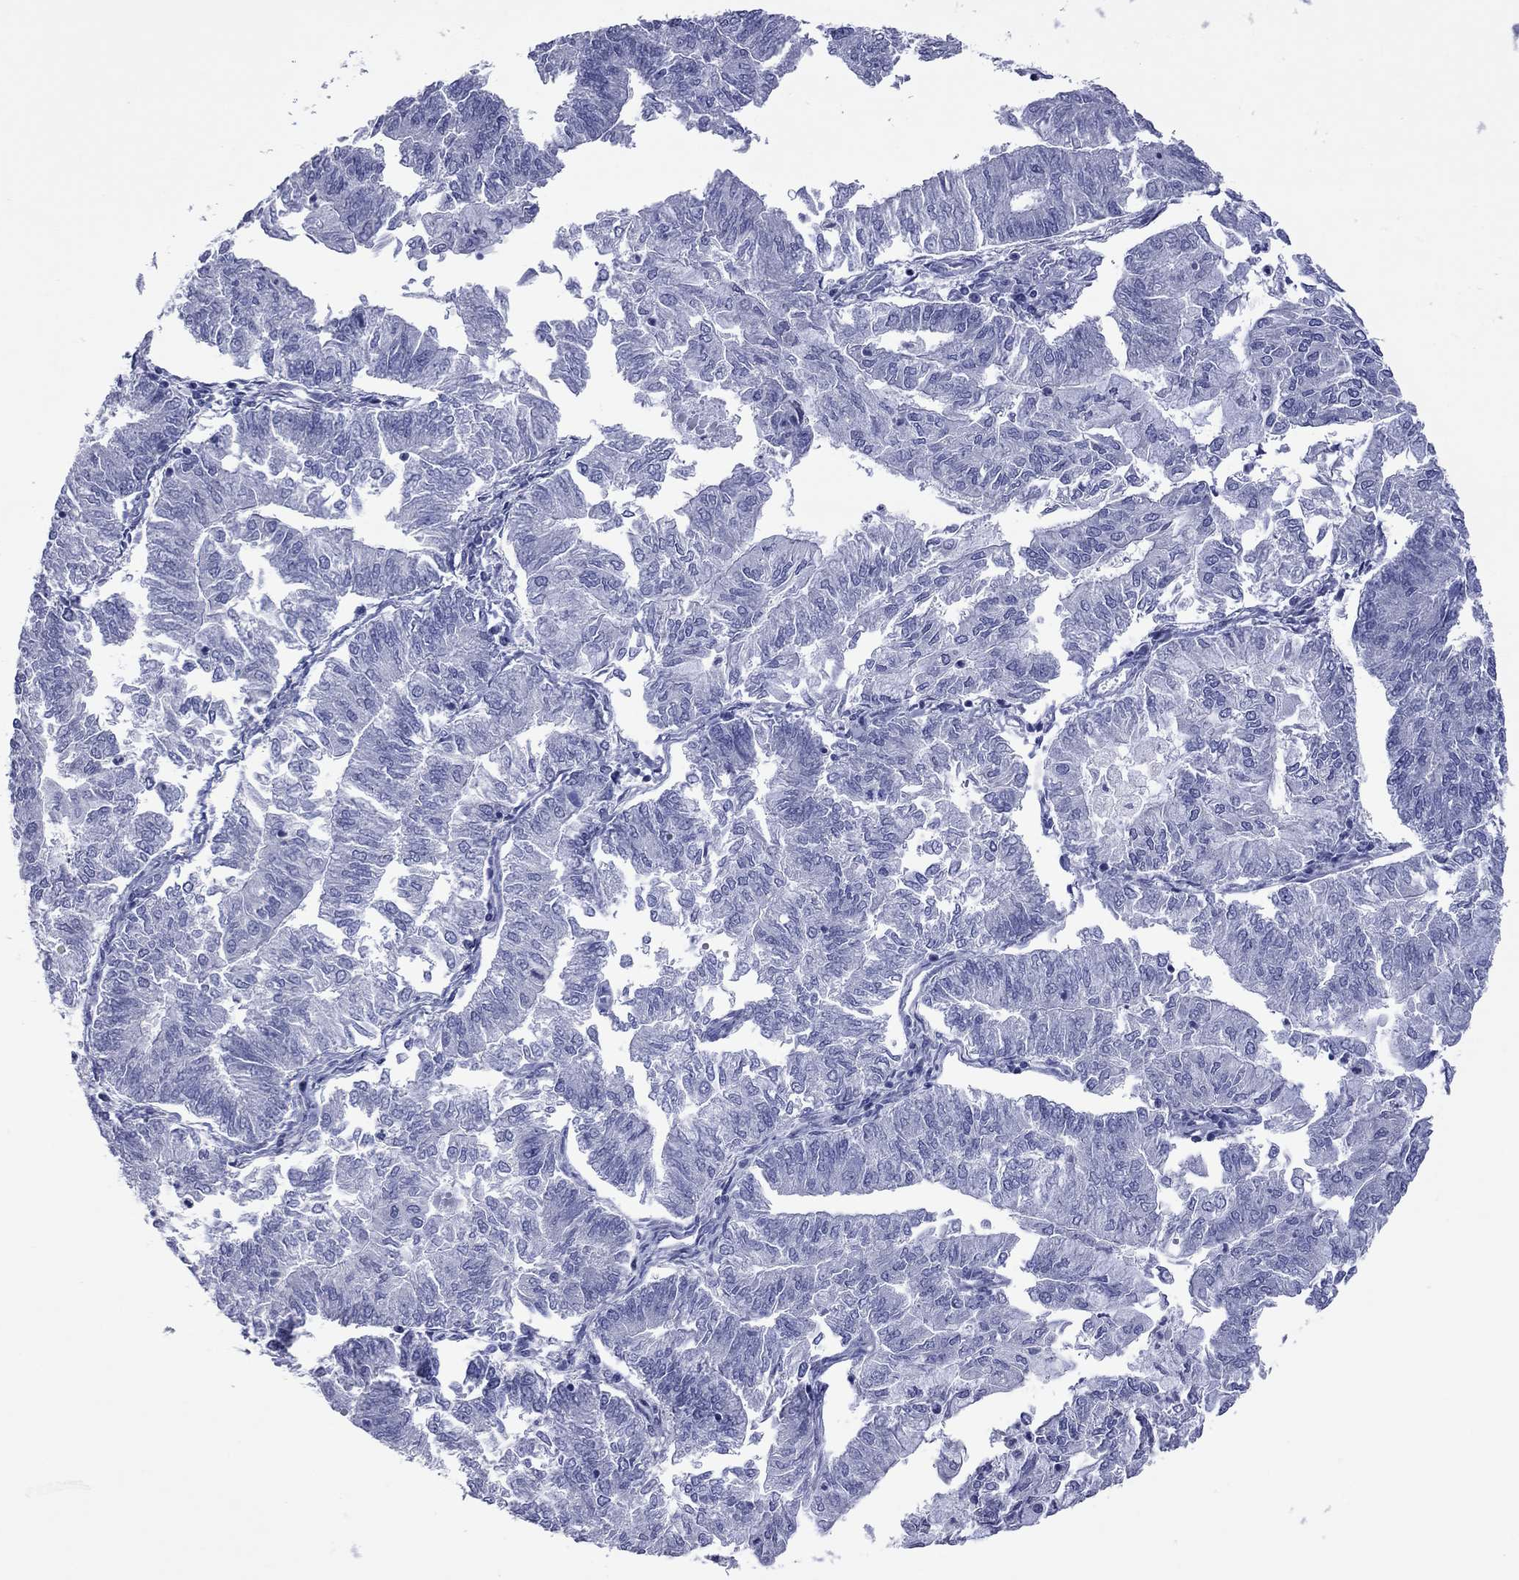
{"staining": {"intensity": "negative", "quantity": "none", "location": "none"}, "tissue": "endometrial cancer", "cell_type": "Tumor cells", "image_type": "cancer", "snomed": [{"axis": "morphology", "description": "Adenocarcinoma, NOS"}, {"axis": "topography", "description": "Endometrium"}], "caption": "Immunohistochemistry image of neoplastic tissue: adenocarcinoma (endometrial) stained with DAB shows no significant protein positivity in tumor cells.", "gene": "VSIG10", "patient": {"sex": "female", "age": 59}}